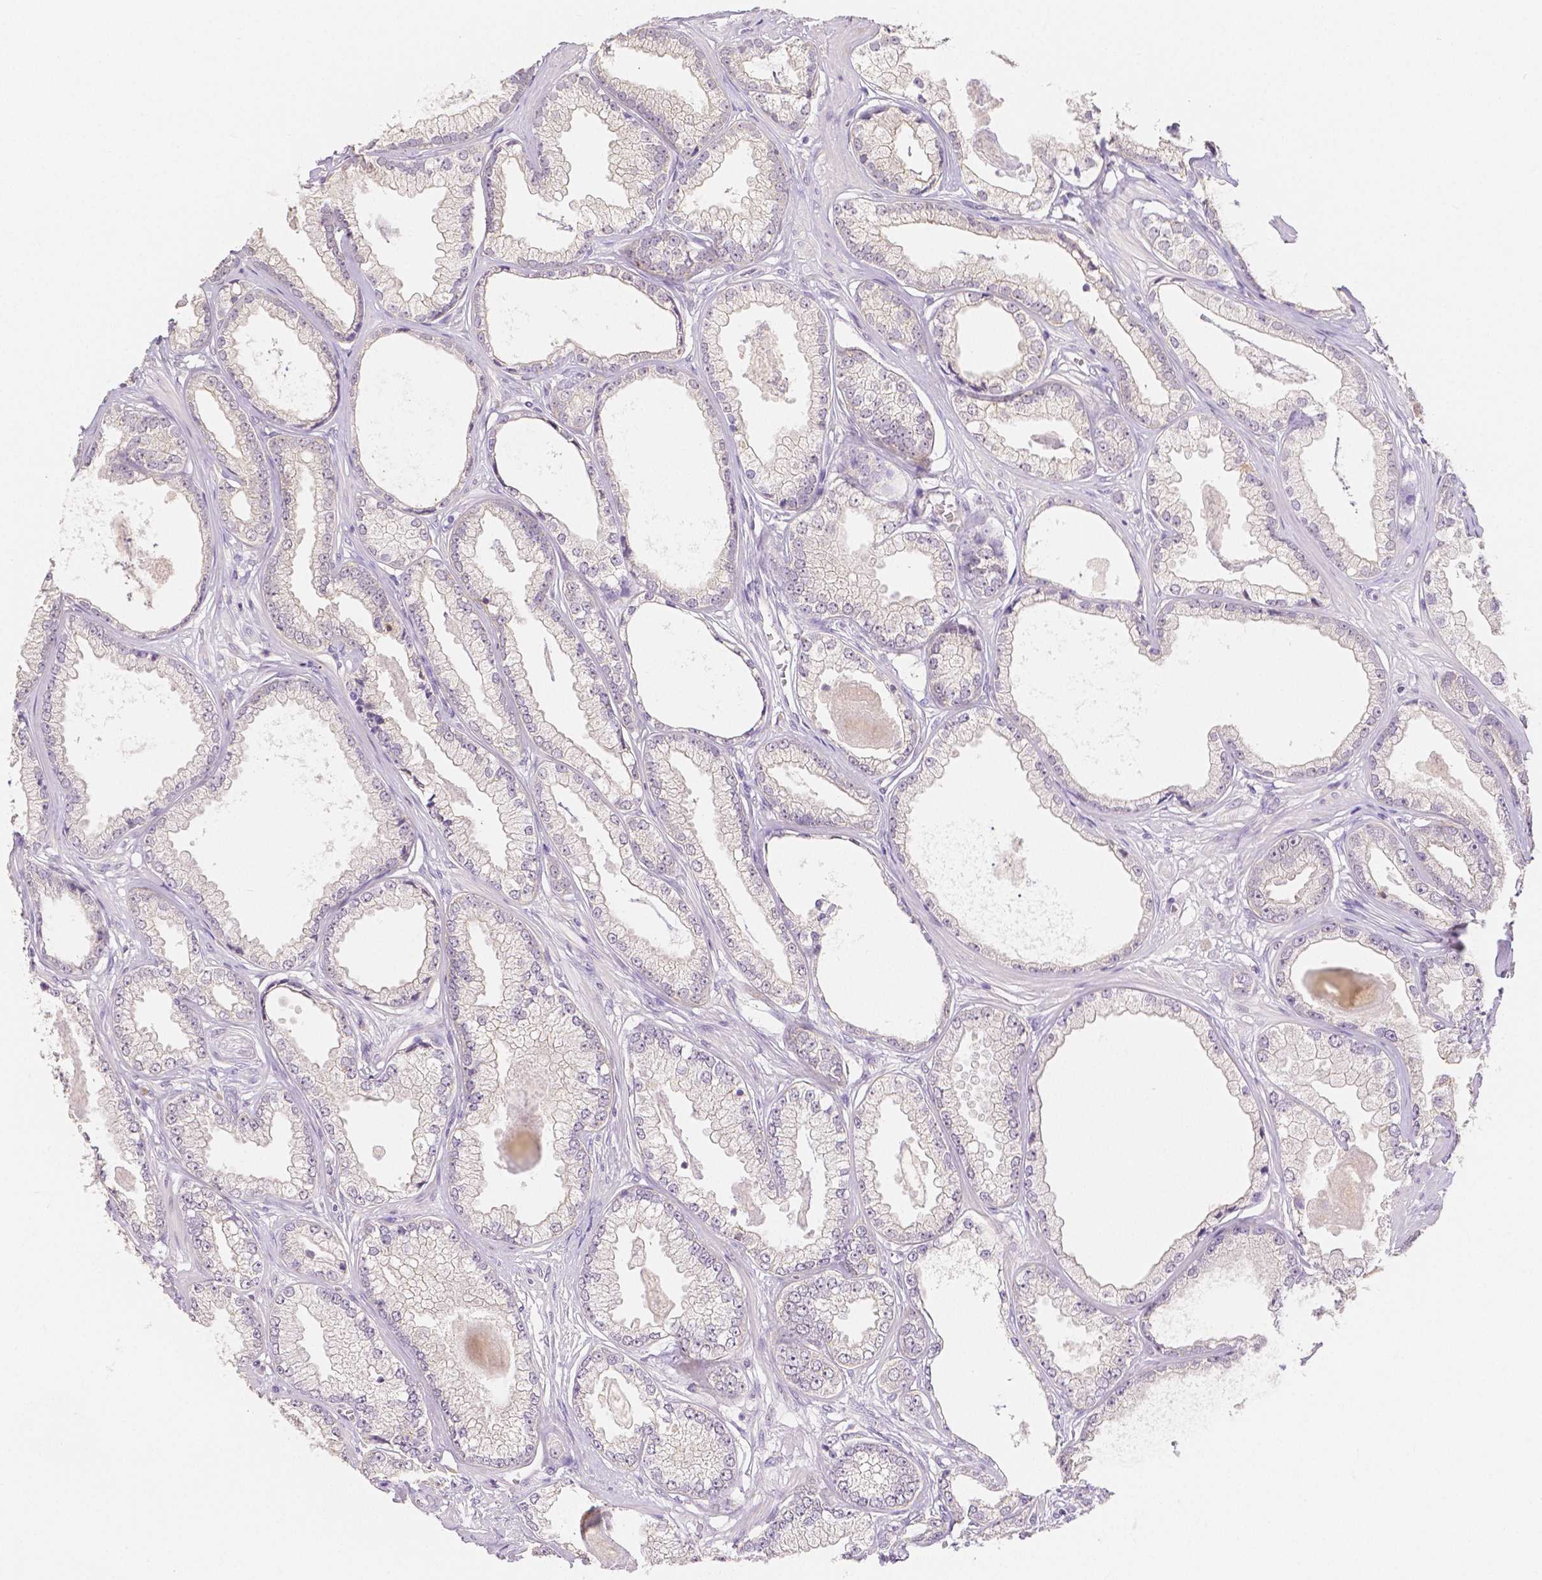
{"staining": {"intensity": "negative", "quantity": "none", "location": "none"}, "tissue": "prostate cancer", "cell_type": "Tumor cells", "image_type": "cancer", "snomed": [{"axis": "morphology", "description": "Adenocarcinoma, Low grade"}, {"axis": "topography", "description": "Prostate"}], "caption": "DAB immunohistochemical staining of prostate adenocarcinoma (low-grade) demonstrates no significant staining in tumor cells. Brightfield microscopy of immunohistochemistry (IHC) stained with DAB (3,3'-diaminobenzidine) (brown) and hematoxylin (blue), captured at high magnification.", "gene": "OCLN", "patient": {"sex": "male", "age": 64}}